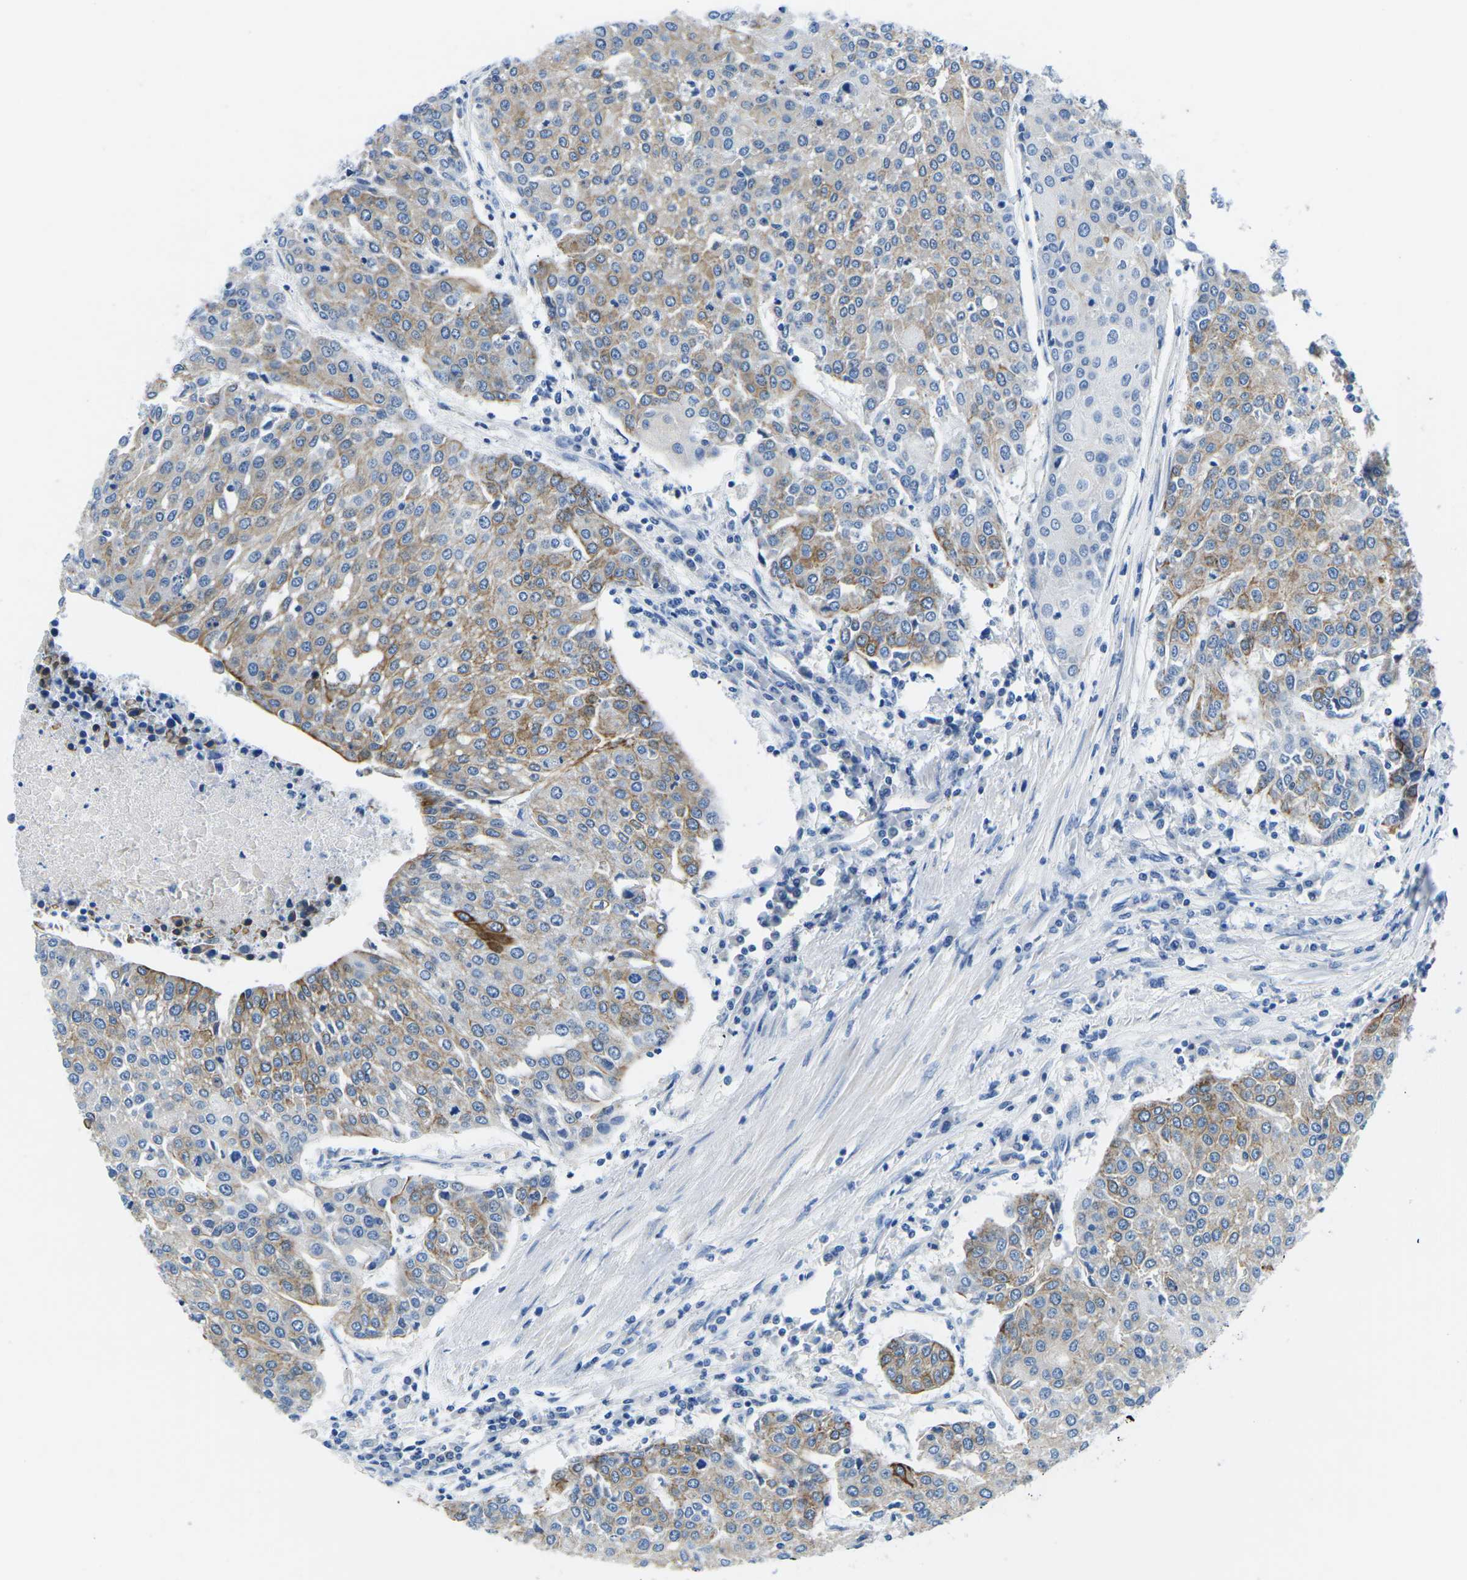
{"staining": {"intensity": "moderate", "quantity": "25%-75%", "location": "cytoplasmic/membranous"}, "tissue": "urothelial cancer", "cell_type": "Tumor cells", "image_type": "cancer", "snomed": [{"axis": "morphology", "description": "Urothelial carcinoma, High grade"}, {"axis": "topography", "description": "Urinary bladder"}], "caption": "The micrograph reveals immunohistochemical staining of urothelial carcinoma (high-grade). There is moderate cytoplasmic/membranous positivity is identified in about 25%-75% of tumor cells.", "gene": "TM6SF1", "patient": {"sex": "female", "age": 85}}